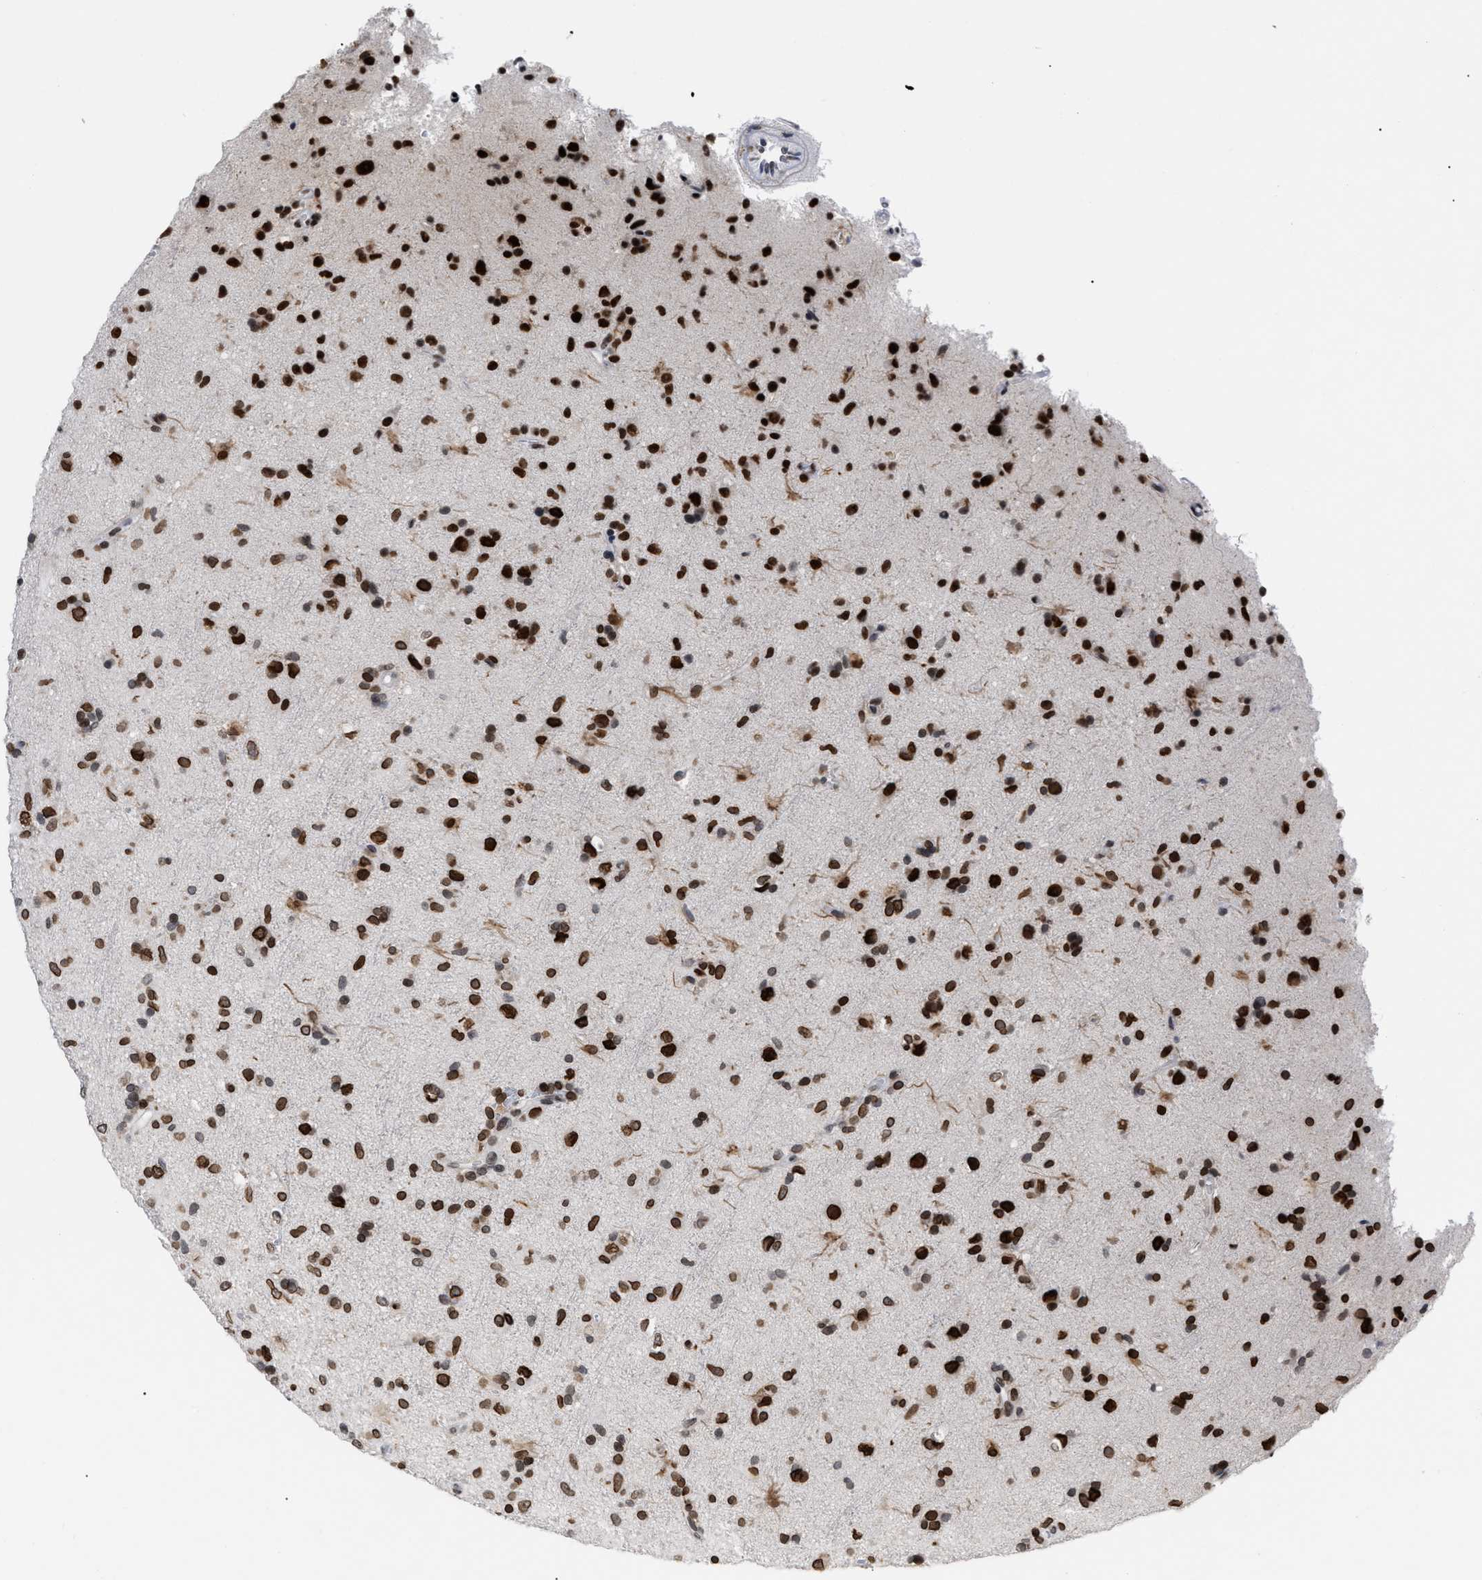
{"staining": {"intensity": "strong", "quantity": ">75%", "location": "cytoplasmic/membranous,nuclear"}, "tissue": "glioma", "cell_type": "Tumor cells", "image_type": "cancer", "snomed": [{"axis": "morphology", "description": "Glioma, malignant, Low grade"}, {"axis": "topography", "description": "Brain"}], "caption": "Malignant glioma (low-grade) tissue shows strong cytoplasmic/membranous and nuclear expression in approximately >75% of tumor cells", "gene": "TPR", "patient": {"sex": "male", "age": 65}}